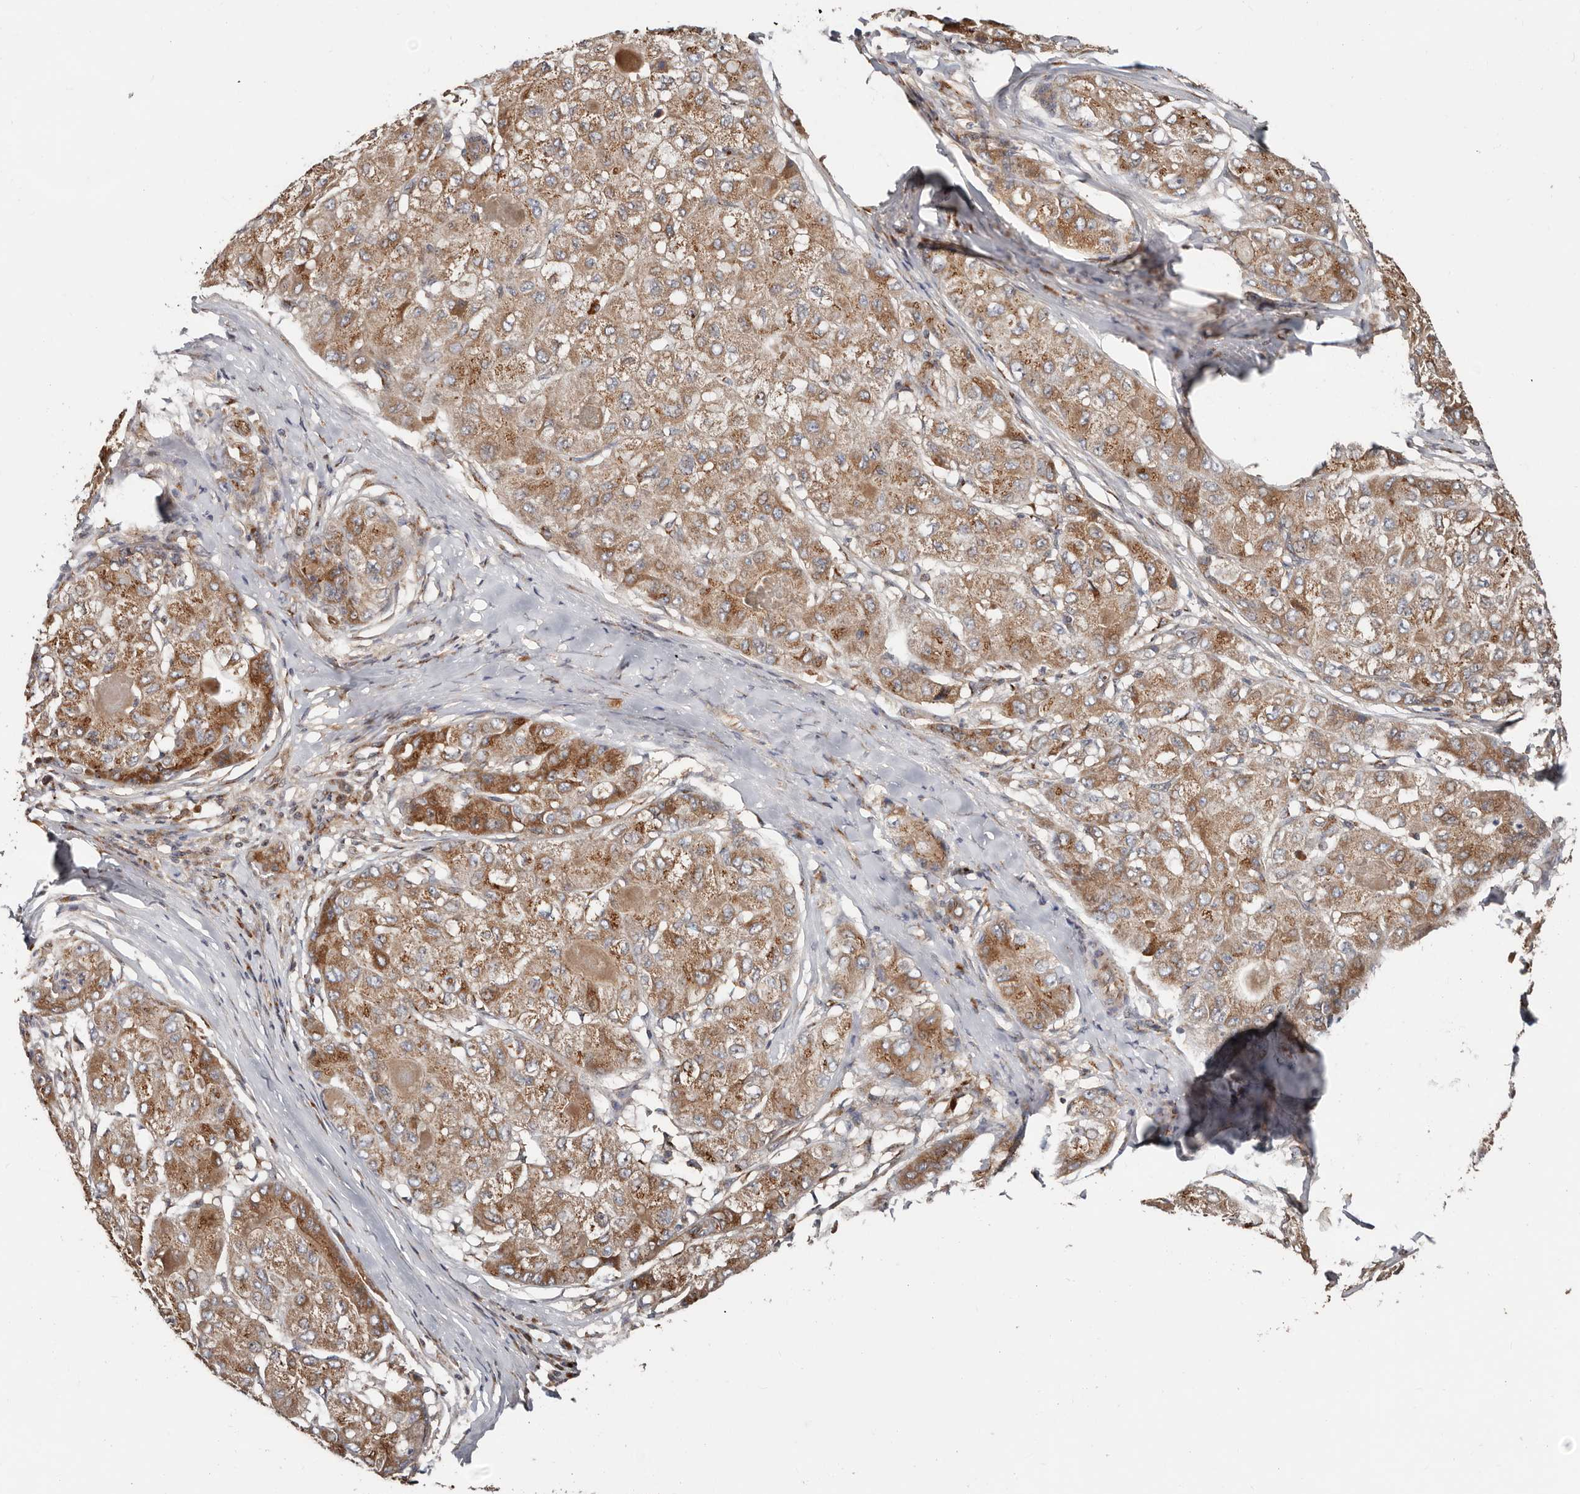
{"staining": {"intensity": "moderate", "quantity": ">75%", "location": "cytoplasmic/membranous"}, "tissue": "liver cancer", "cell_type": "Tumor cells", "image_type": "cancer", "snomed": [{"axis": "morphology", "description": "Carcinoma, Hepatocellular, NOS"}, {"axis": "topography", "description": "Liver"}], "caption": "Immunohistochemical staining of human liver hepatocellular carcinoma reveals medium levels of moderate cytoplasmic/membranous protein expression in approximately >75% of tumor cells. Ihc stains the protein of interest in brown and the nuclei are stained blue.", "gene": "COG1", "patient": {"sex": "male", "age": 80}}